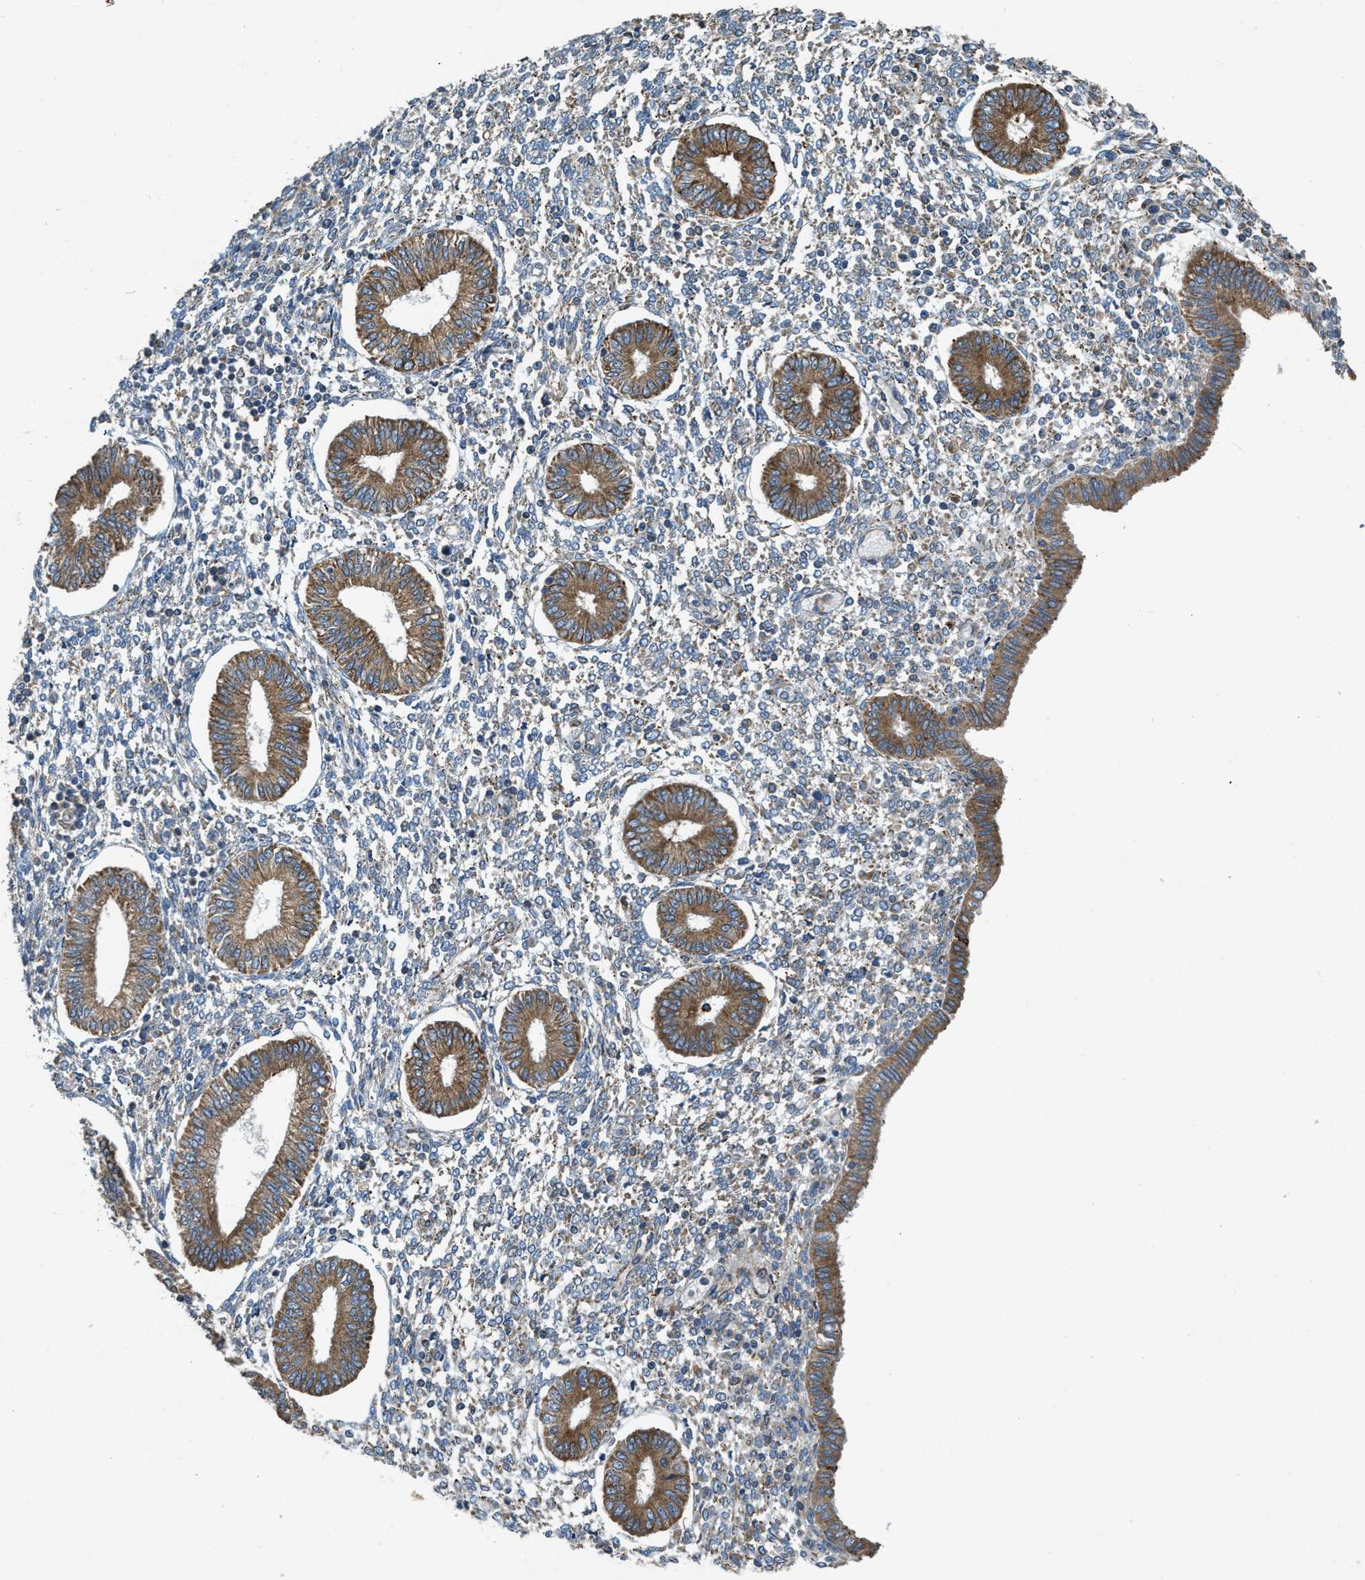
{"staining": {"intensity": "negative", "quantity": "none", "location": "none"}, "tissue": "endometrium", "cell_type": "Cells in endometrial stroma", "image_type": "normal", "snomed": [{"axis": "morphology", "description": "Normal tissue, NOS"}, {"axis": "topography", "description": "Endometrium"}], "caption": "IHC image of unremarkable endometrium: human endometrium stained with DAB reveals no significant protein staining in cells in endometrial stroma.", "gene": "TMEM68", "patient": {"sex": "female", "age": 50}}